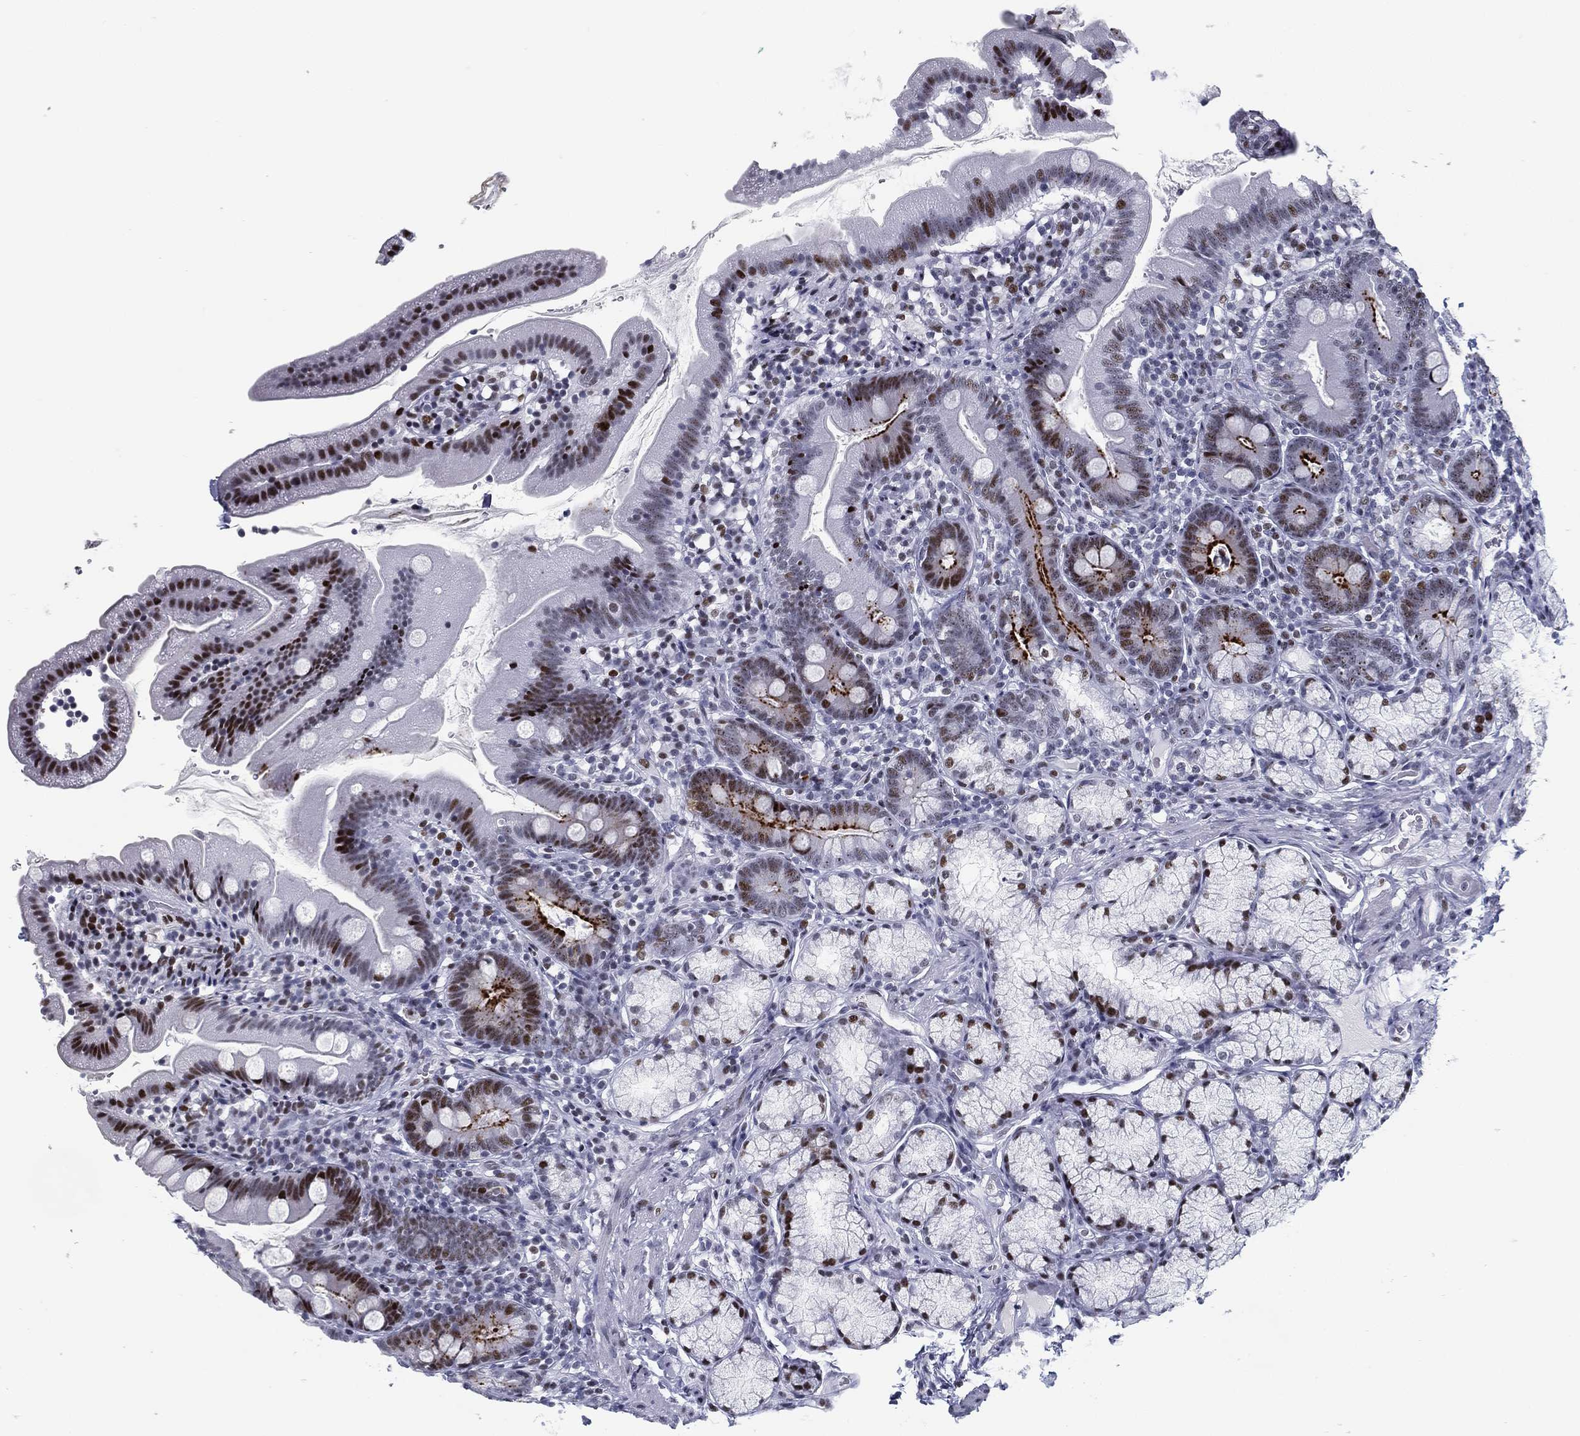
{"staining": {"intensity": "strong", "quantity": "25%-75%", "location": "nuclear"}, "tissue": "duodenum", "cell_type": "Glandular cells", "image_type": "normal", "snomed": [{"axis": "morphology", "description": "Normal tissue, NOS"}, {"axis": "topography", "description": "Duodenum"}], "caption": "Protein expression analysis of normal human duodenum reveals strong nuclear expression in about 25%-75% of glandular cells. (brown staining indicates protein expression, while blue staining denotes nuclei).", "gene": "CYB561D2", "patient": {"sex": "female", "age": 67}}